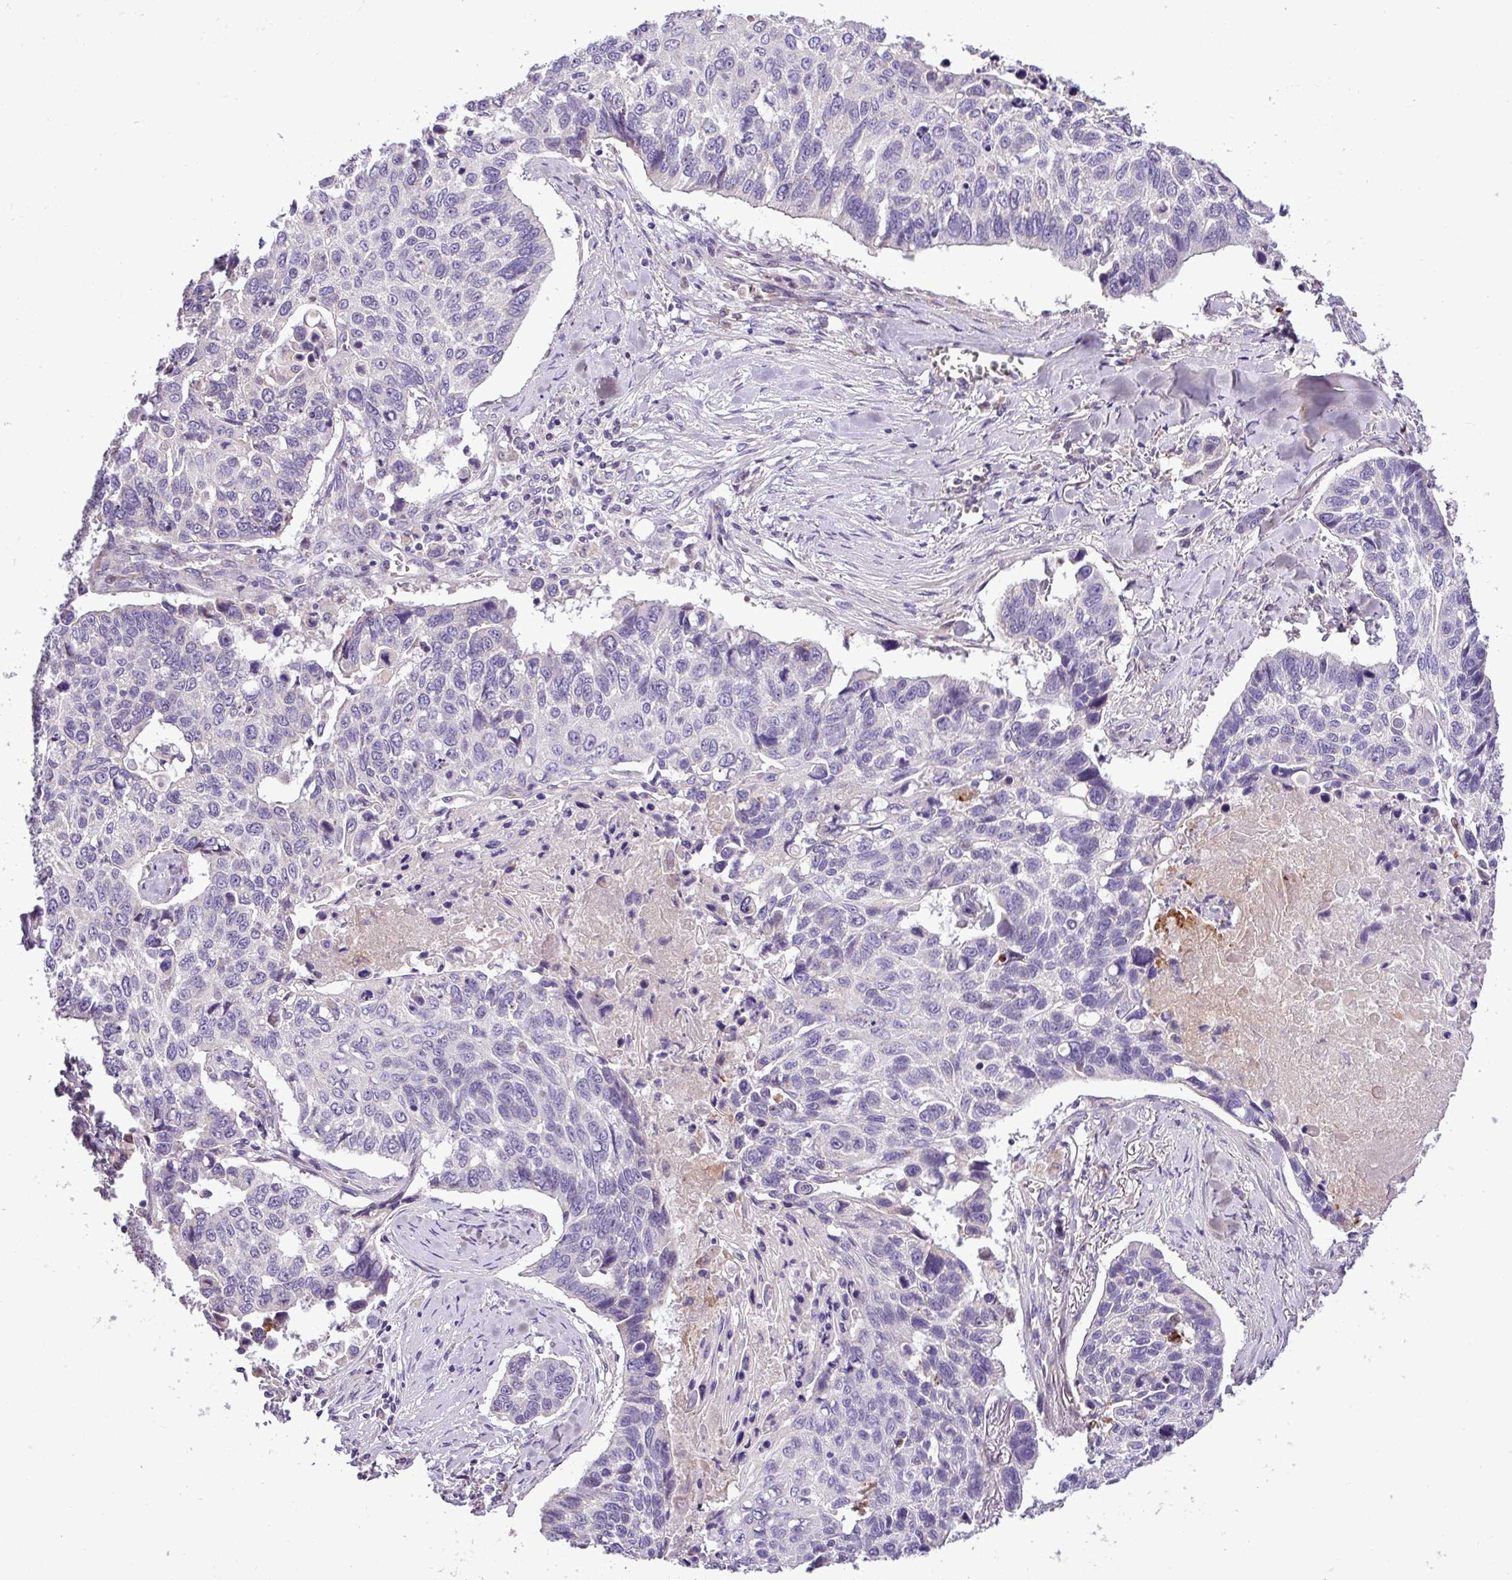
{"staining": {"intensity": "negative", "quantity": "none", "location": "none"}, "tissue": "lung cancer", "cell_type": "Tumor cells", "image_type": "cancer", "snomed": [{"axis": "morphology", "description": "Squamous cell carcinoma, NOS"}, {"axis": "topography", "description": "Lung"}], "caption": "Protein analysis of squamous cell carcinoma (lung) displays no significant staining in tumor cells.", "gene": "FAM183A", "patient": {"sex": "male", "age": 62}}